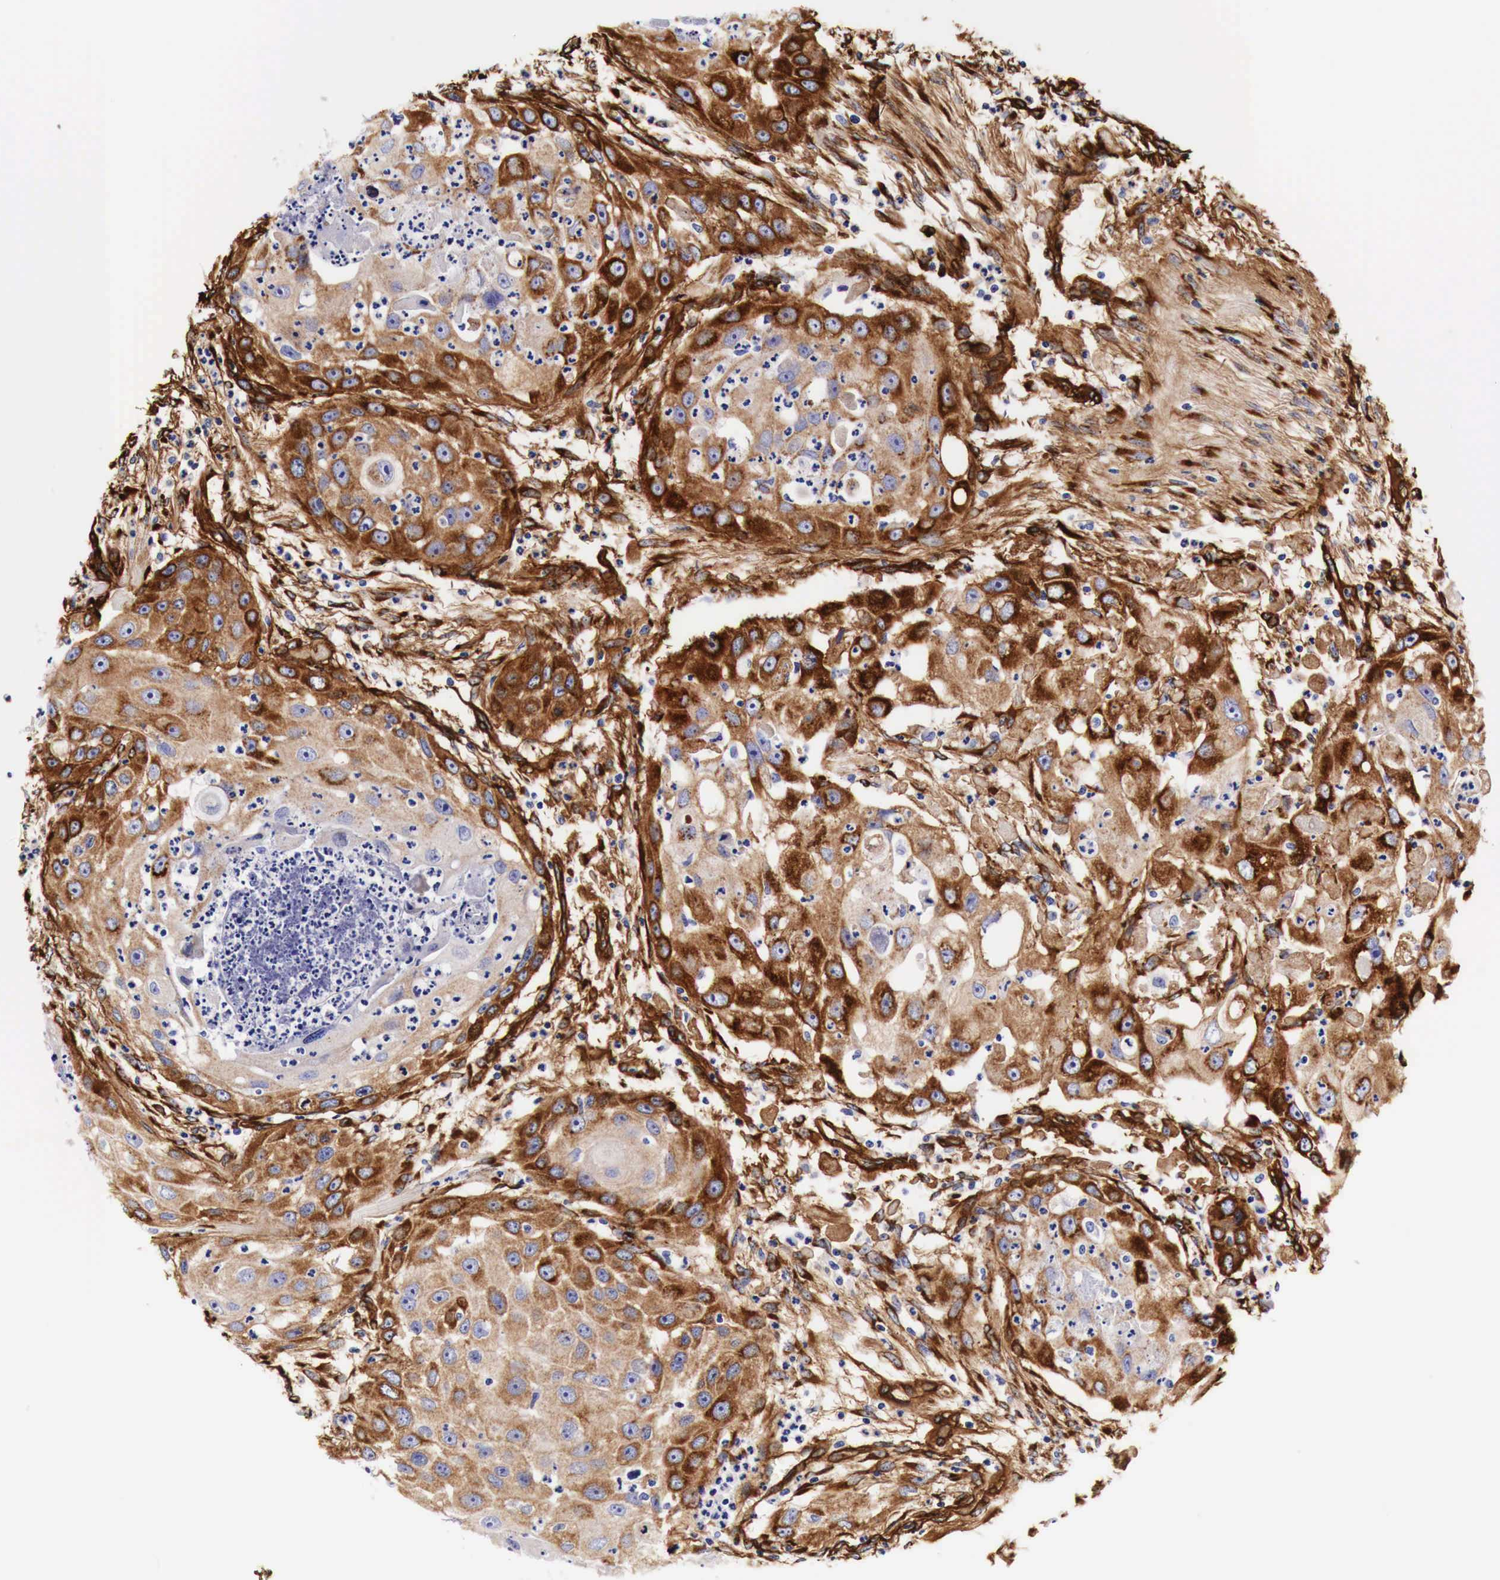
{"staining": {"intensity": "weak", "quantity": "25%-75%", "location": "cytoplasmic/membranous"}, "tissue": "head and neck cancer", "cell_type": "Tumor cells", "image_type": "cancer", "snomed": [{"axis": "morphology", "description": "Squamous cell carcinoma, NOS"}, {"axis": "topography", "description": "Head-Neck"}], "caption": "Head and neck cancer (squamous cell carcinoma) stained for a protein displays weak cytoplasmic/membranous positivity in tumor cells.", "gene": "LAMB2", "patient": {"sex": "male", "age": 64}}